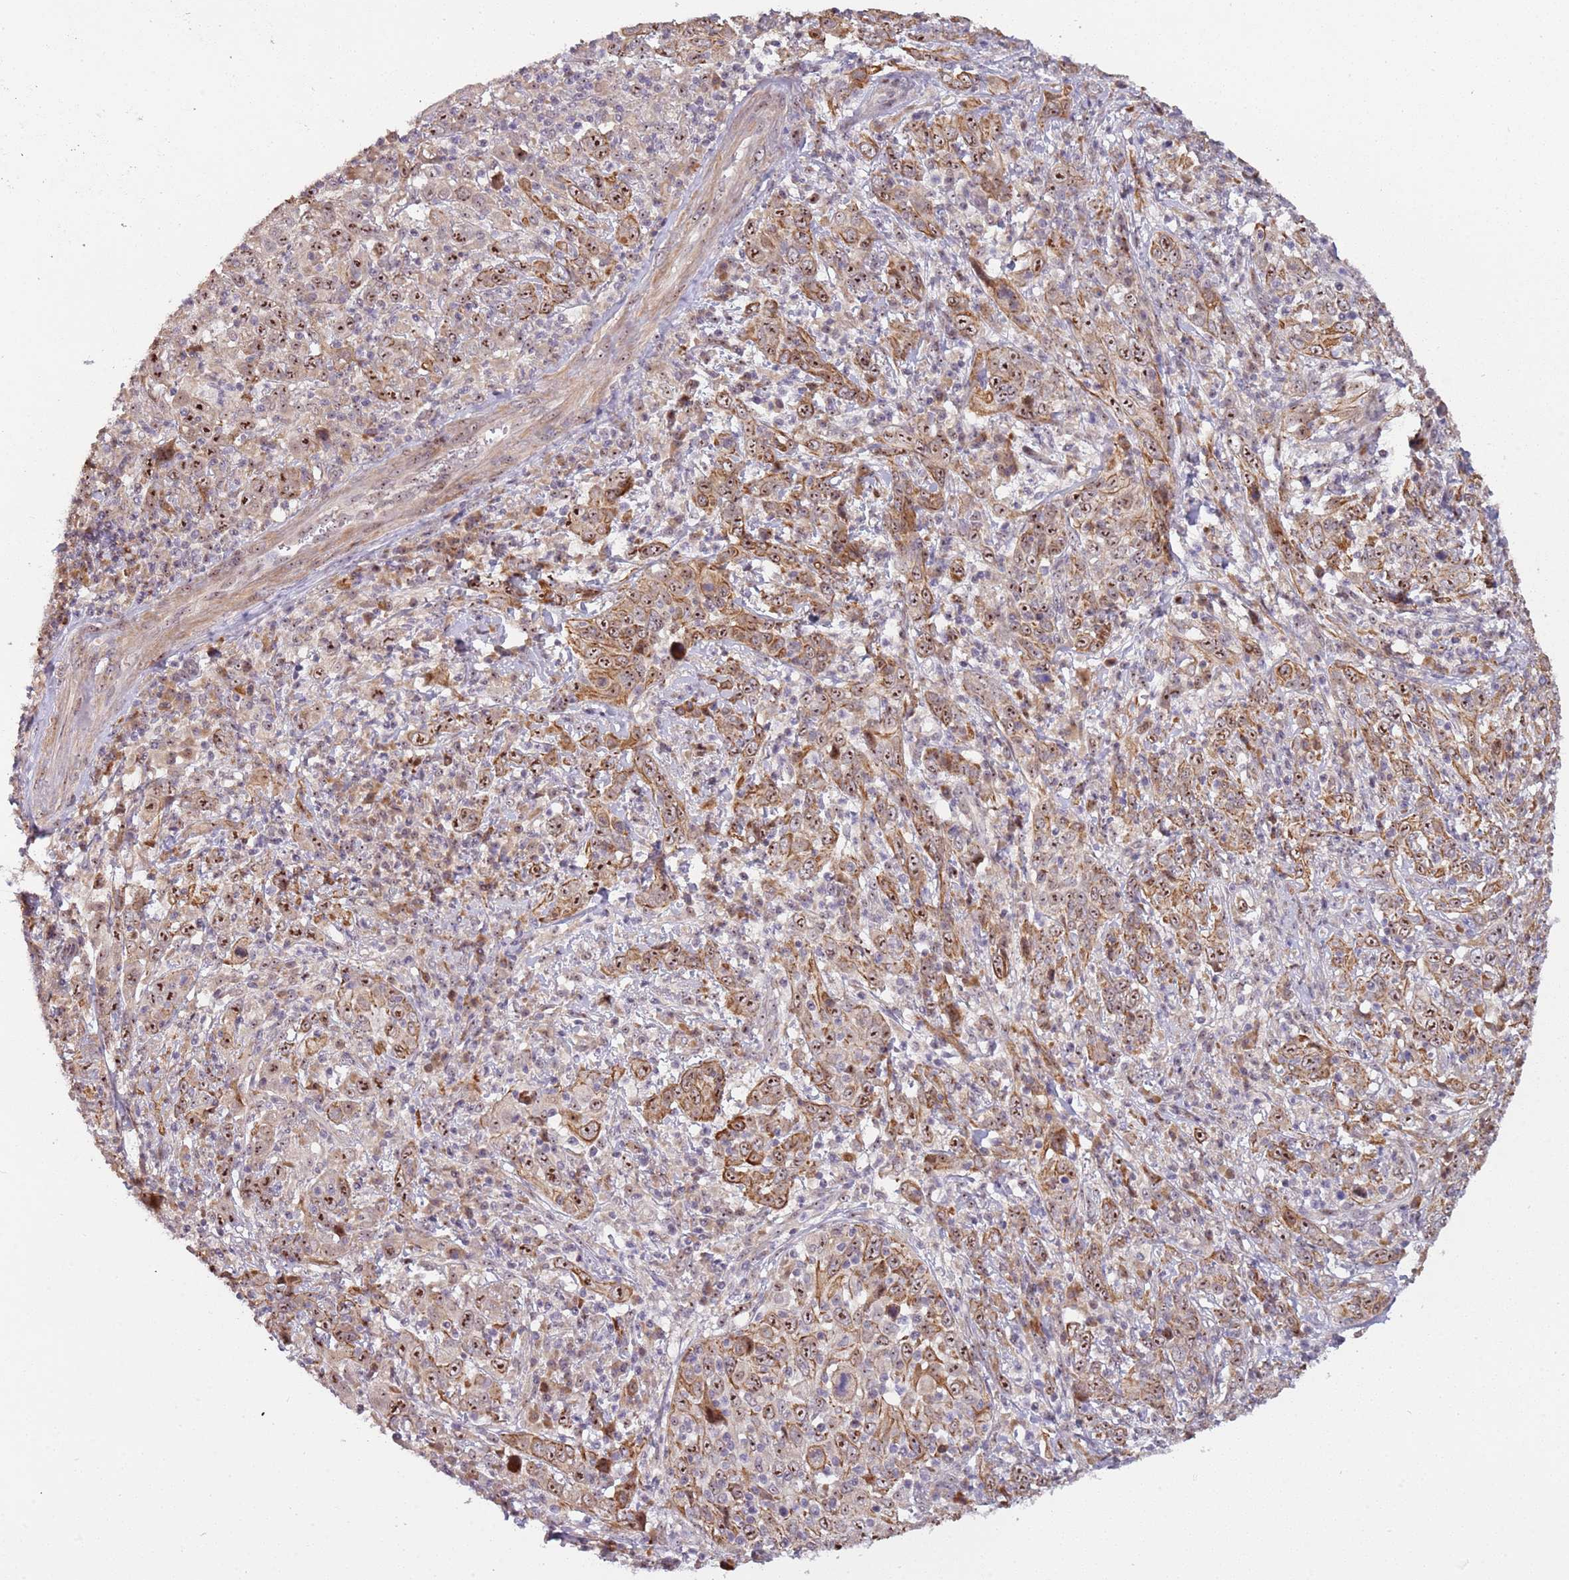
{"staining": {"intensity": "moderate", "quantity": ">75%", "location": "cytoplasmic/membranous,nuclear"}, "tissue": "cervical cancer", "cell_type": "Tumor cells", "image_type": "cancer", "snomed": [{"axis": "morphology", "description": "Squamous cell carcinoma, NOS"}, {"axis": "topography", "description": "Cervix"}], "caption": "High-magnification brightfield microscopy of squamous cell carcinoma (cervical) stained with DAB (brown) and counterstained with hematoxylin (blue). tumor cells exhibit moderate cytoplasmic/membranous and nuclear expression is seen in approximately>75% of cells. The staining was performed using DAB (3,3'-diaminobenzidine) to visualize the protein expression in brown, while the nuclei were stained in blue with hematoxylin (Magnification: 20x).", "gene": "UCMA", "patient": {"sex": "female", "age": 46}}